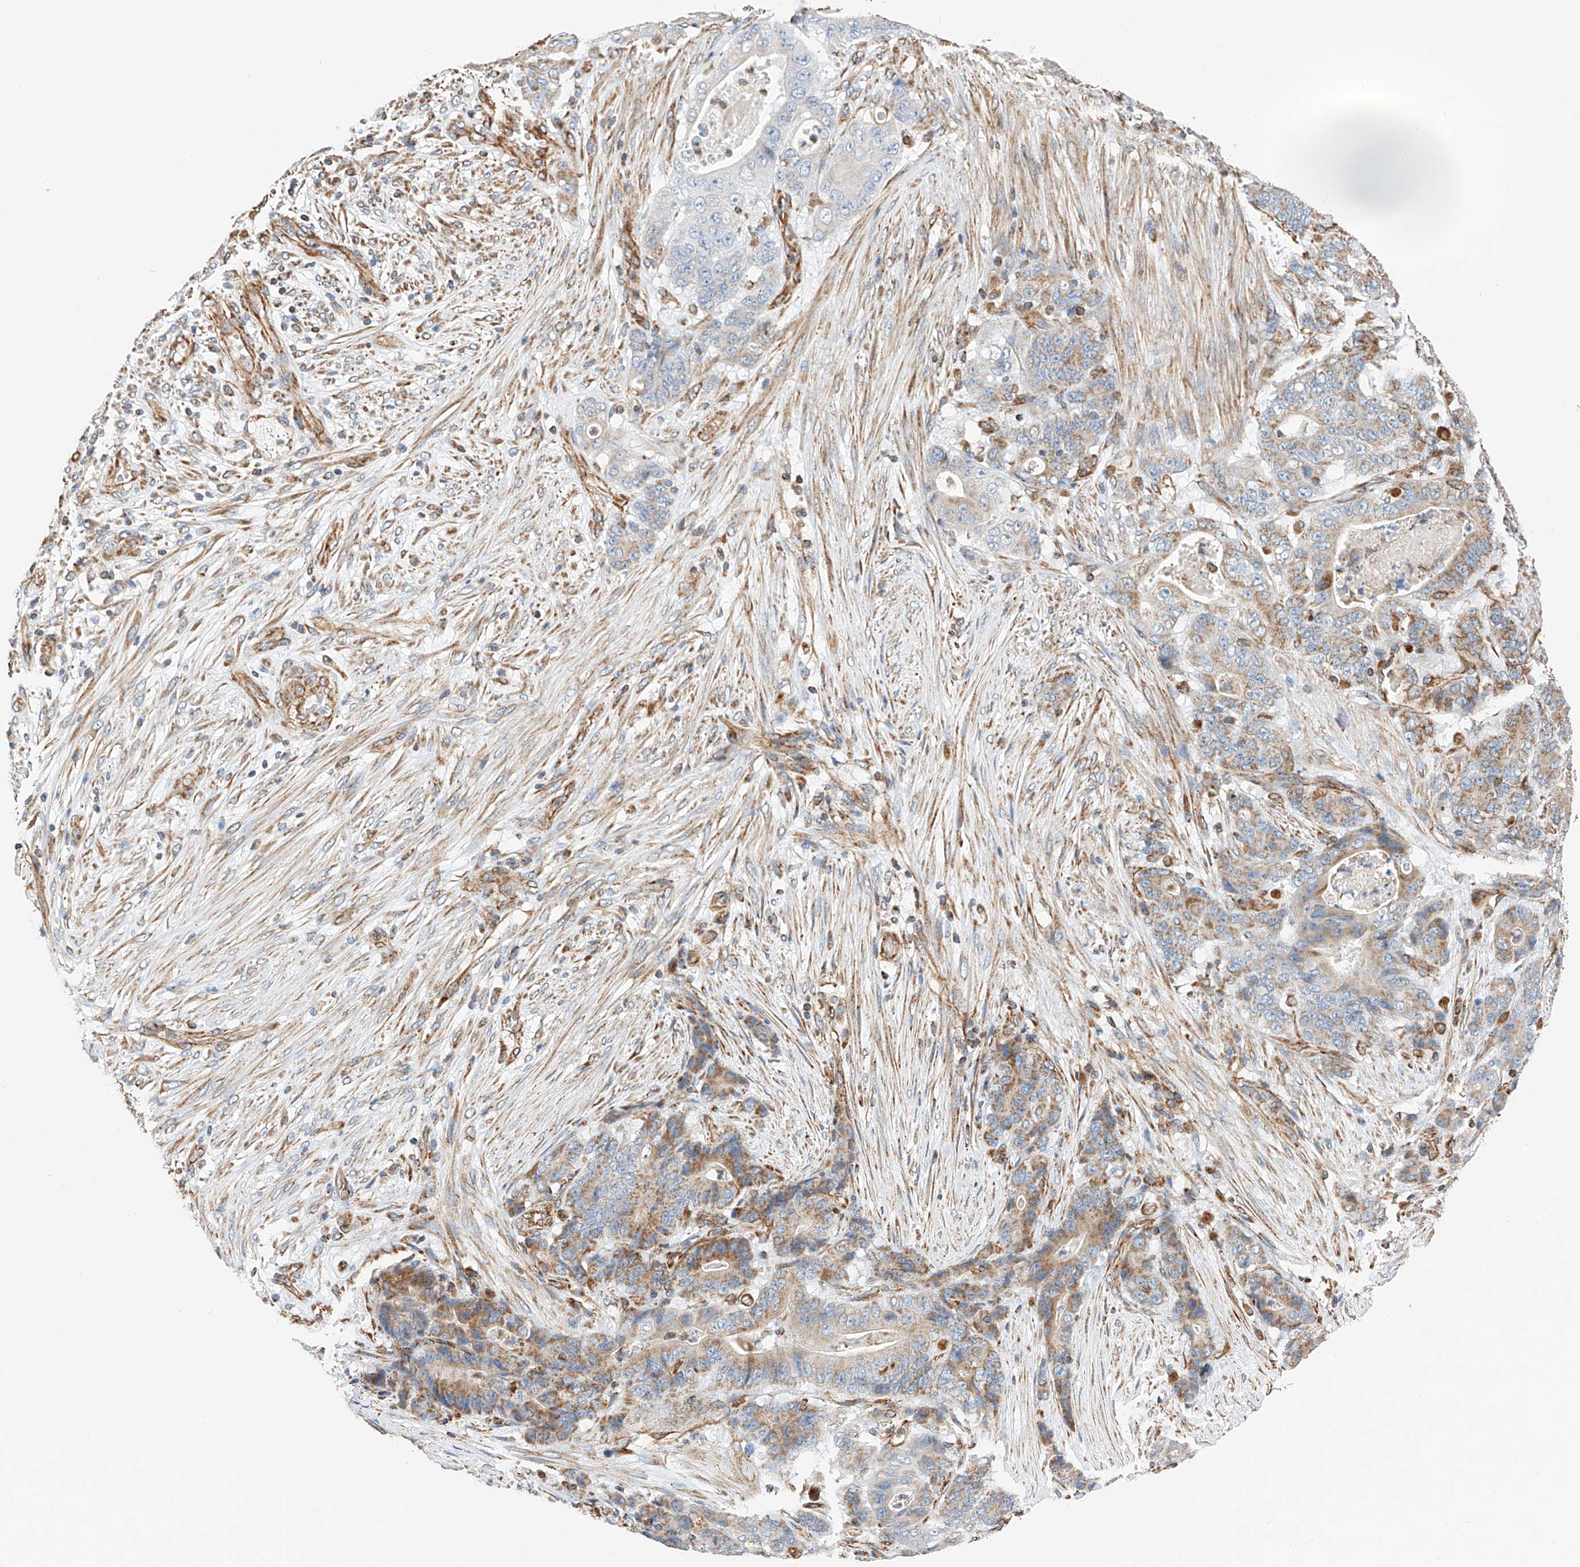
{"staining": {"intensity": "moderate", "quantity": "<25%", "location": "cytoplasmic/membranous"}, "tissue": "stomach cancer", "cell_type": "Tumor cells", "image_type": "cancer", "snomed": [{"axis": "morphology", "description": "Adenocarcinoma, NOS"}, {"axis": "topography", "description": "Stomach"}], "caption": "This is a histology image of IHC staining of adenocarcinoma (stomach), which shows moderate expression in the cytoplasmic/membranous of tumor cells.", "gene": "NDUFV3", "patient": {"sex": "female", "age": 73}}